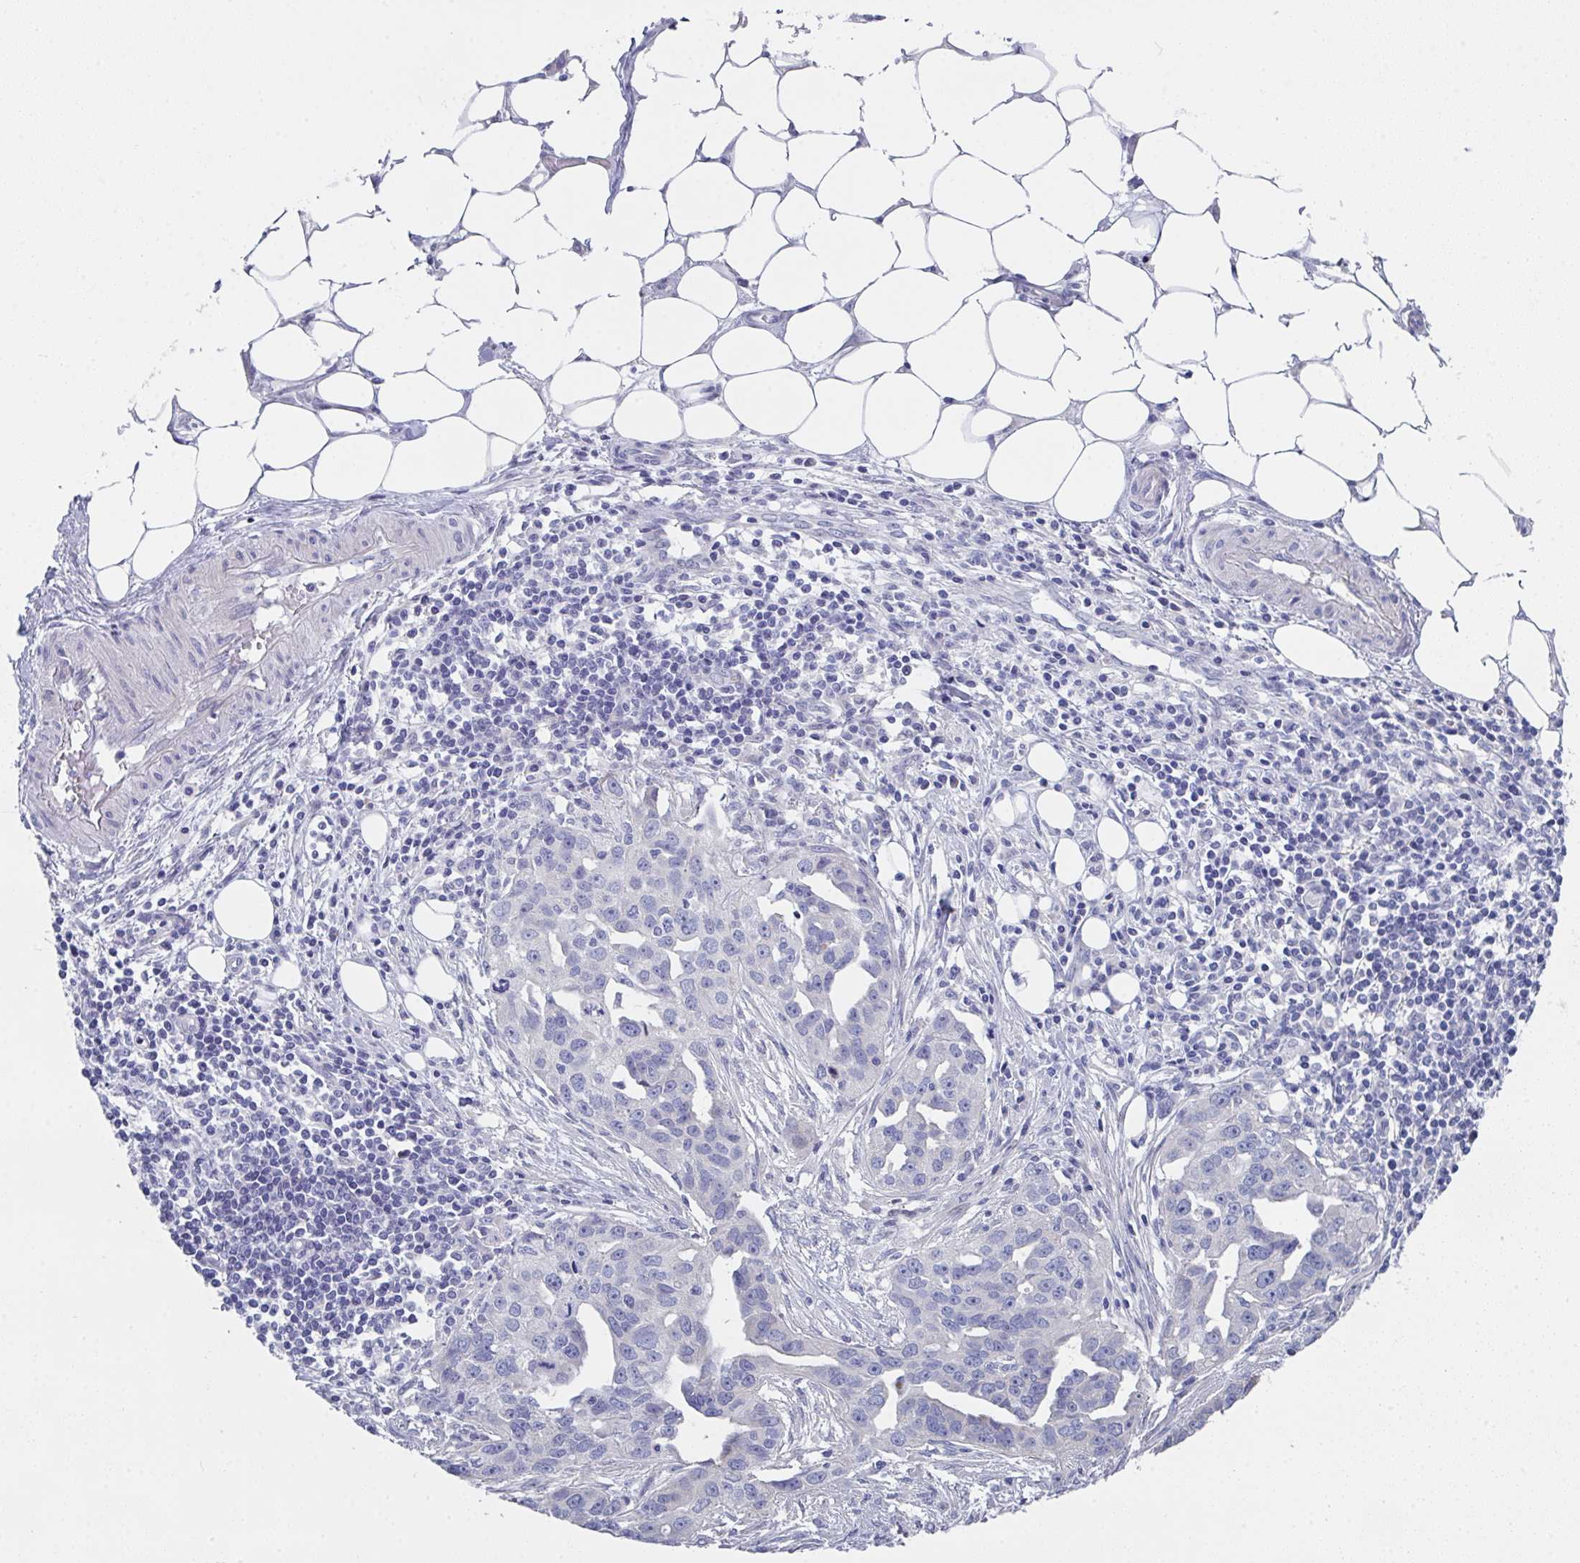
{"staining": {"intensity": "negative", "quantity": "none", "location": "none"}, "tissue": "ovarian cancer", "cell_type": "Tumor cells", "image_type": "cancer", "snomed": [{"axis": "morphology", "description": "Carcinoma, endometroid"}, {"axis": "morphology", "description": "Cystadenocarcinoma, serous, NOS"}, {"axis": "topography", "description": "Ovary"}], "caption": "A photomicrograph of ovarian endometroid carcinoma stained for a protein demonstrates no brown staining in tumor cells.", "gene": "FBXO47", "patient": {"sex": "female", "age": 45}}